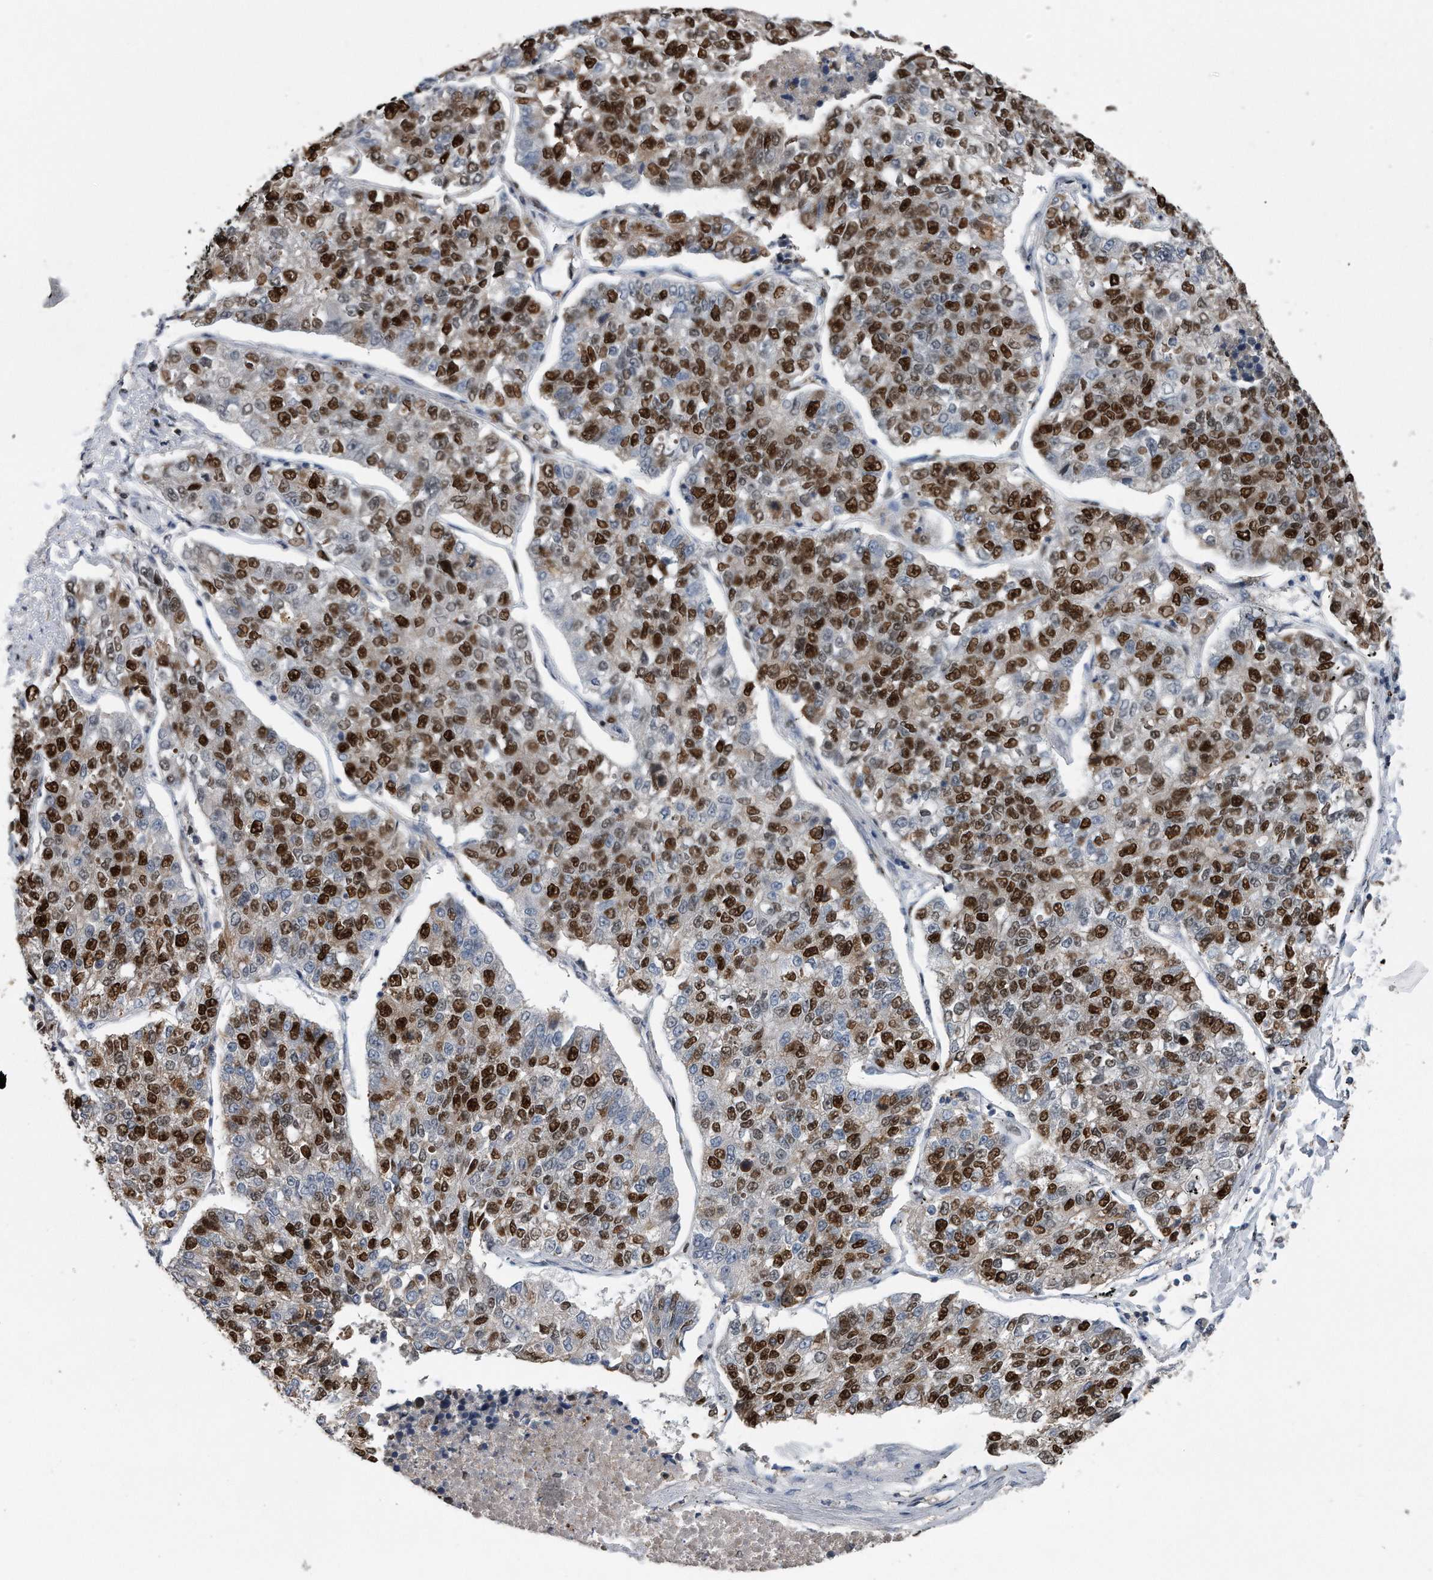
{"staining": {"intensity": "strong", "quantity": "25%-75%", "location": "nuclear"}, "tissue": "lung cancer", "cell_type": "Tumor cells", "image_type": "cancer", "snomed": [{"axis": "morphology", "description": "Adenocarcinoma, NOS"}, {"axis": "topography", "description": "Lung"}], "caption": "An image of lung cancer stained for a protein exhibits strong nuclear brown staining in tumor cells.", "gene": "PCNA", "patient": {"sex": "male", "age": 49}}